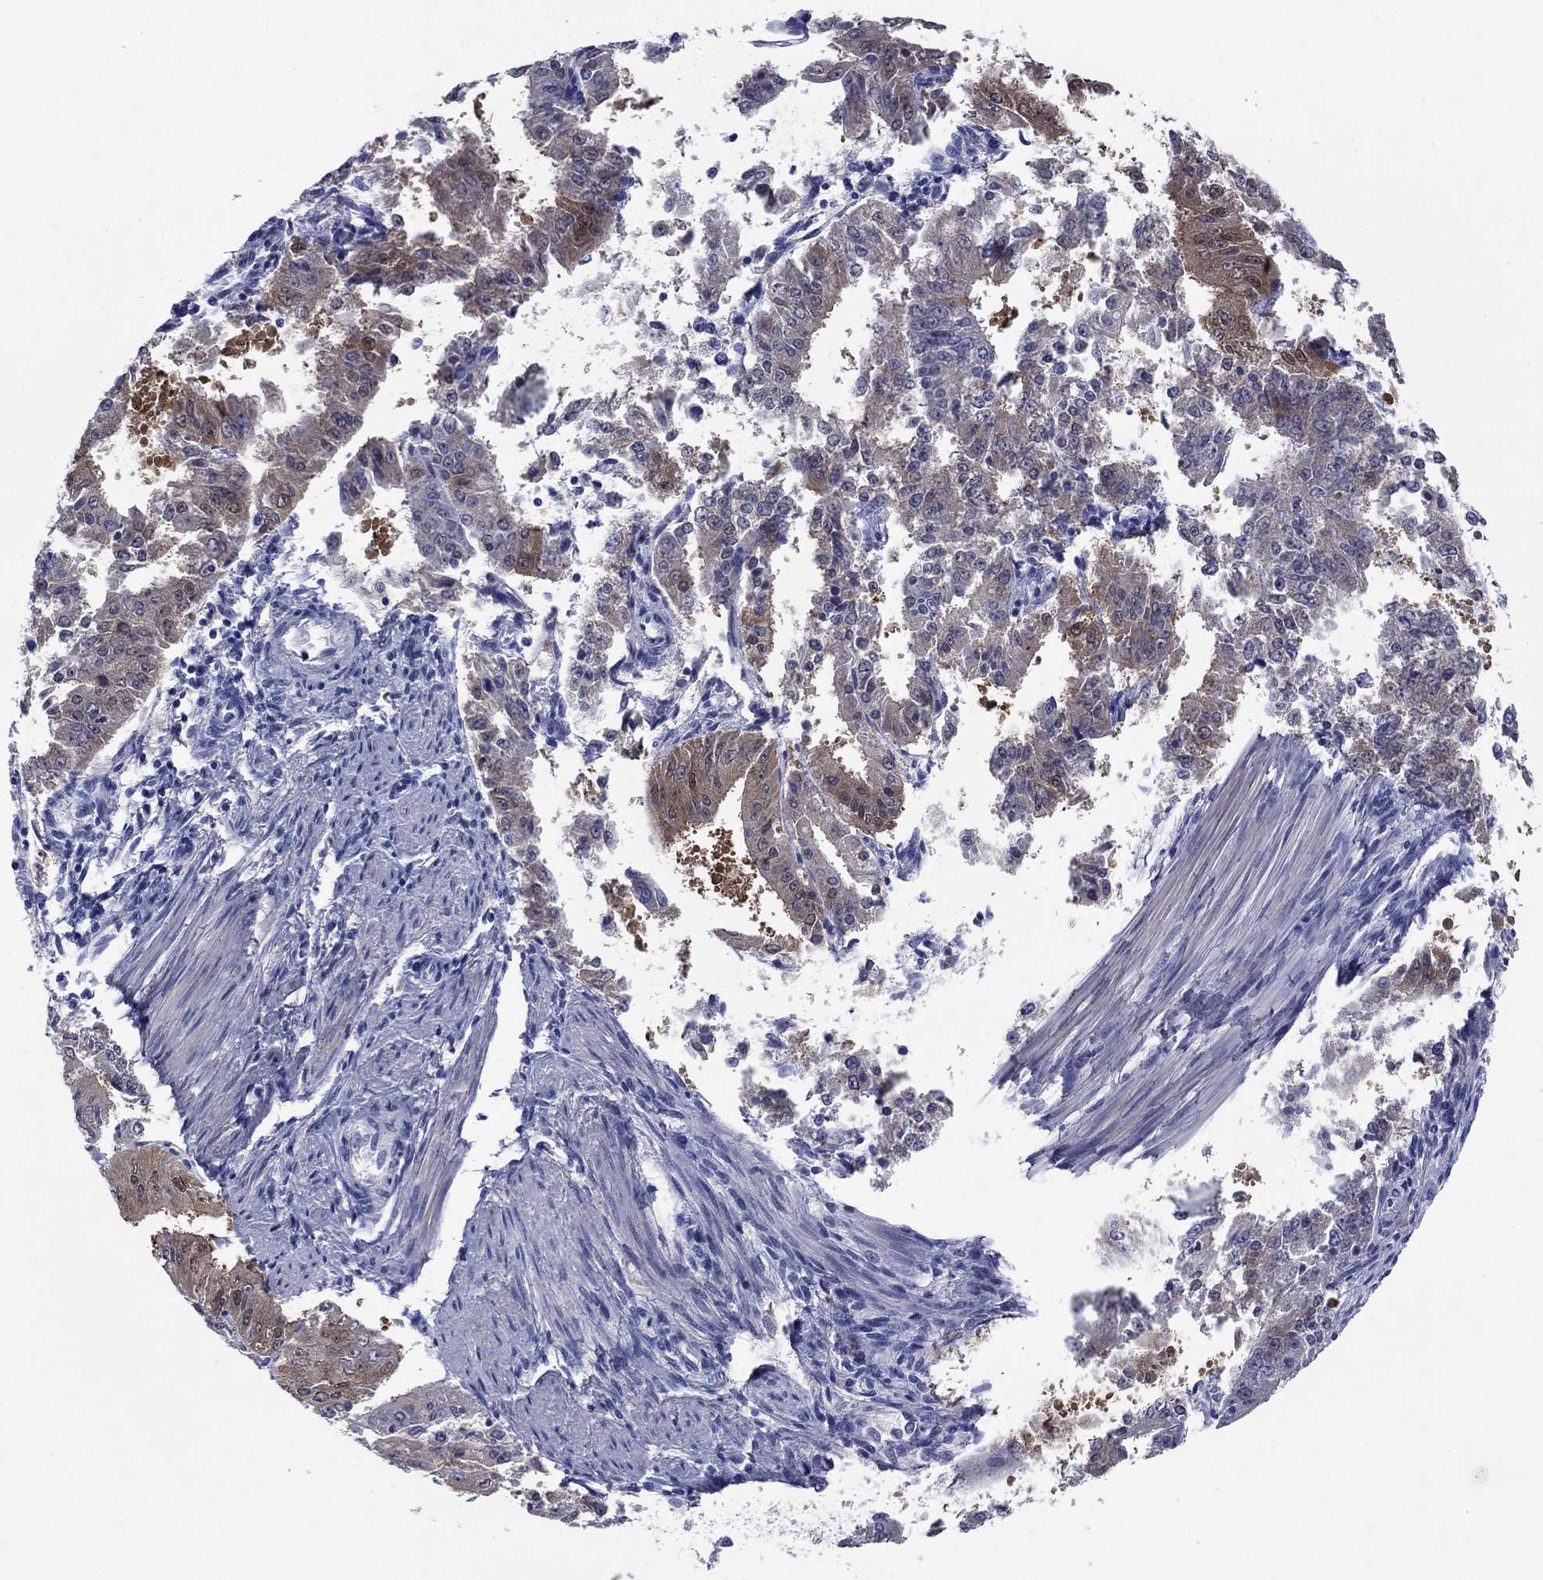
{"staining": {"intensity": "weak", "quantity": "<25%", "location": "cytoplasmic/membranous"}, "tissue": "ovarian cancer", "cell_type": "Tumor cells", "image_type": "cancer", "snomed": [{"axis": "morphology", "description": "Carcinoma, endometroid"}, {"axis": "topography", "description": "Ovary"}], "caption": "Tumor cells show no significant staining in endometroid carcinoma (ovarian).", "gene": "SULT2B1", "patient": {"sex": "female", "age": 42}}